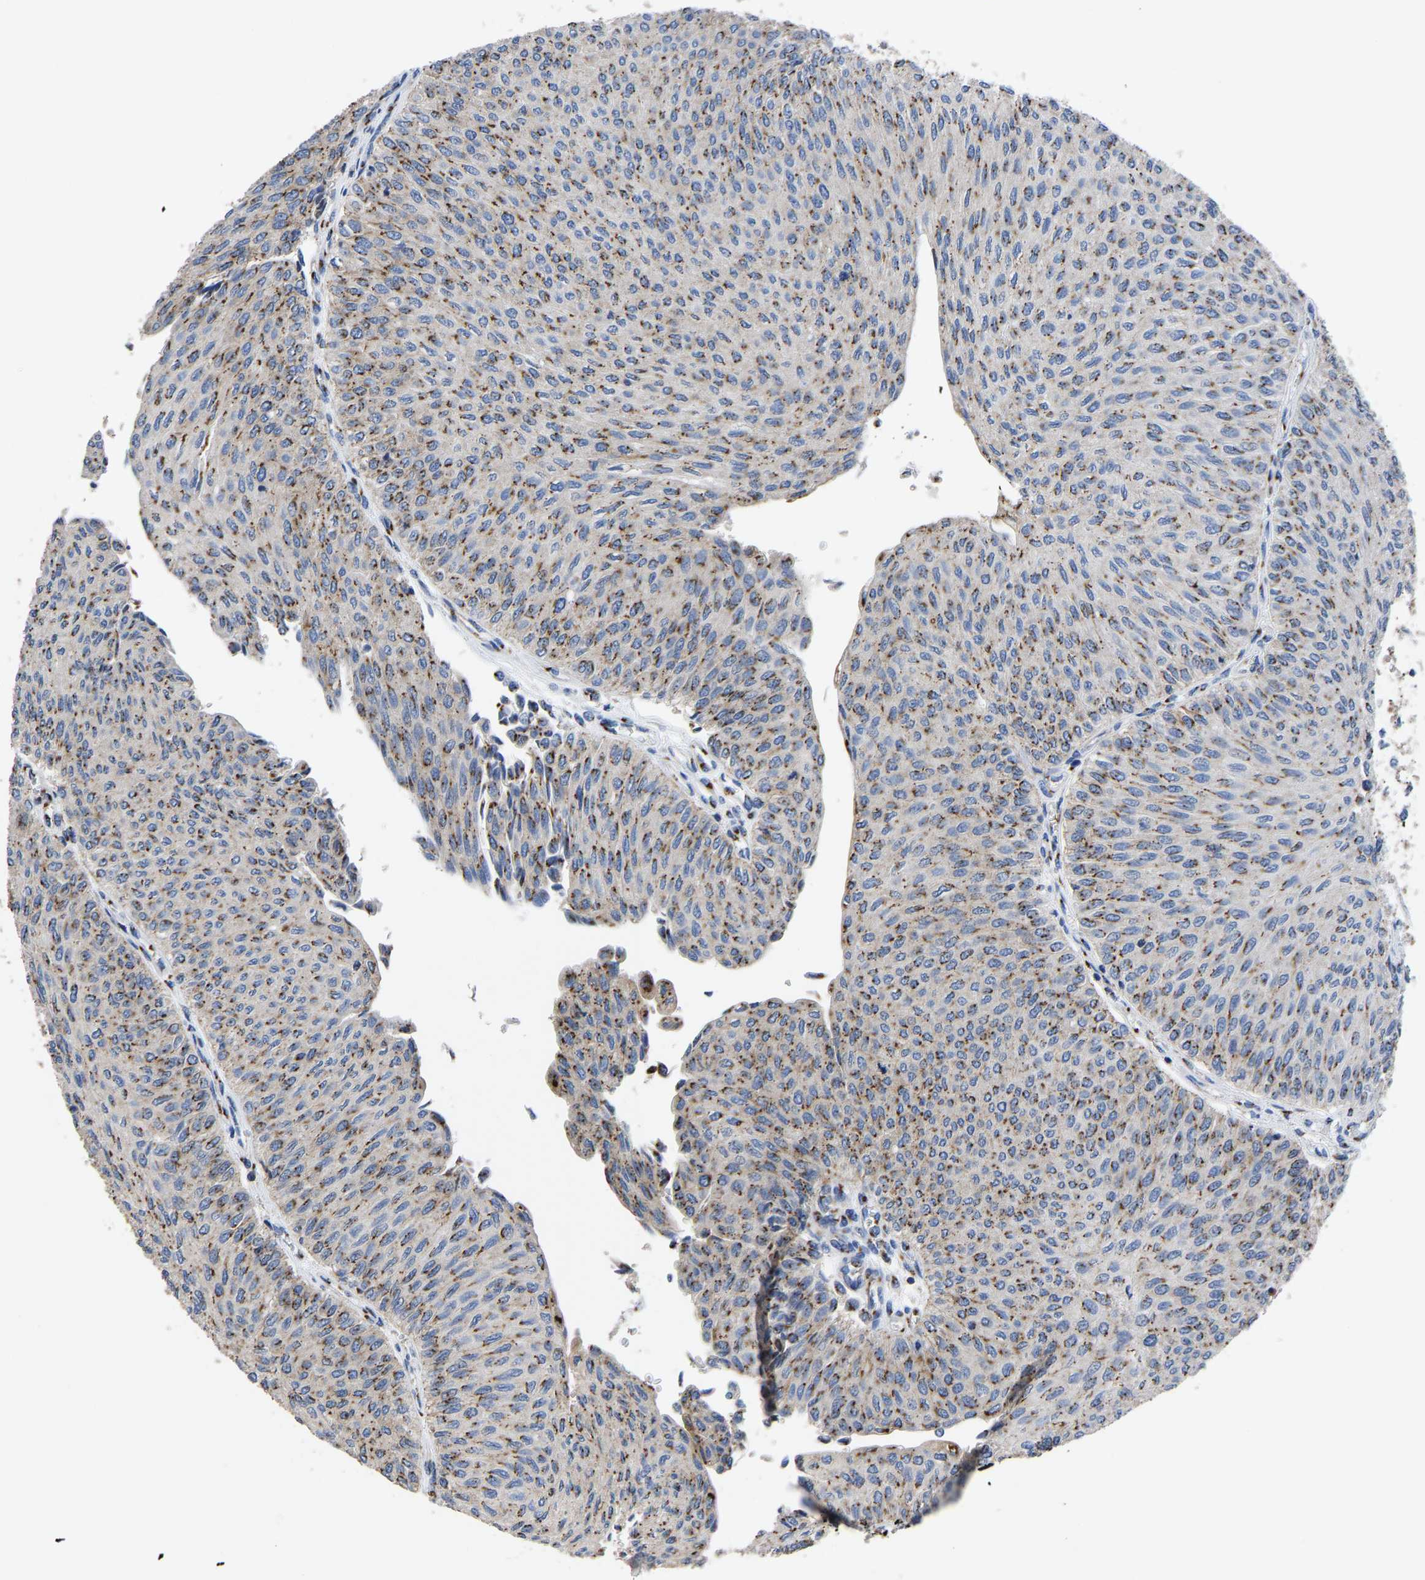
{"staining": {"intensity": "moderate", "quantity": ">75%", "location": "cytoplasmic/membranous"}, "tissue": "urothelial cancer", "cell_type": "Tumor cells", "image_type": "cancer", "snomed": [{"axis": "morphology", "description": "Urothelial carcinoma, Low grade"}, {"axis": "topography", "description": "Urinary bladder"}], "caption": "Approximately >75% of tumor cells in human low-grade urothelial carcinoma demonstrate moderate cytoplasmic/membranous protein expression as visualized by brown immunohistochemical staining.", "gene": "TMEM87A", "patient": {"sex": "male", "age": 78}}